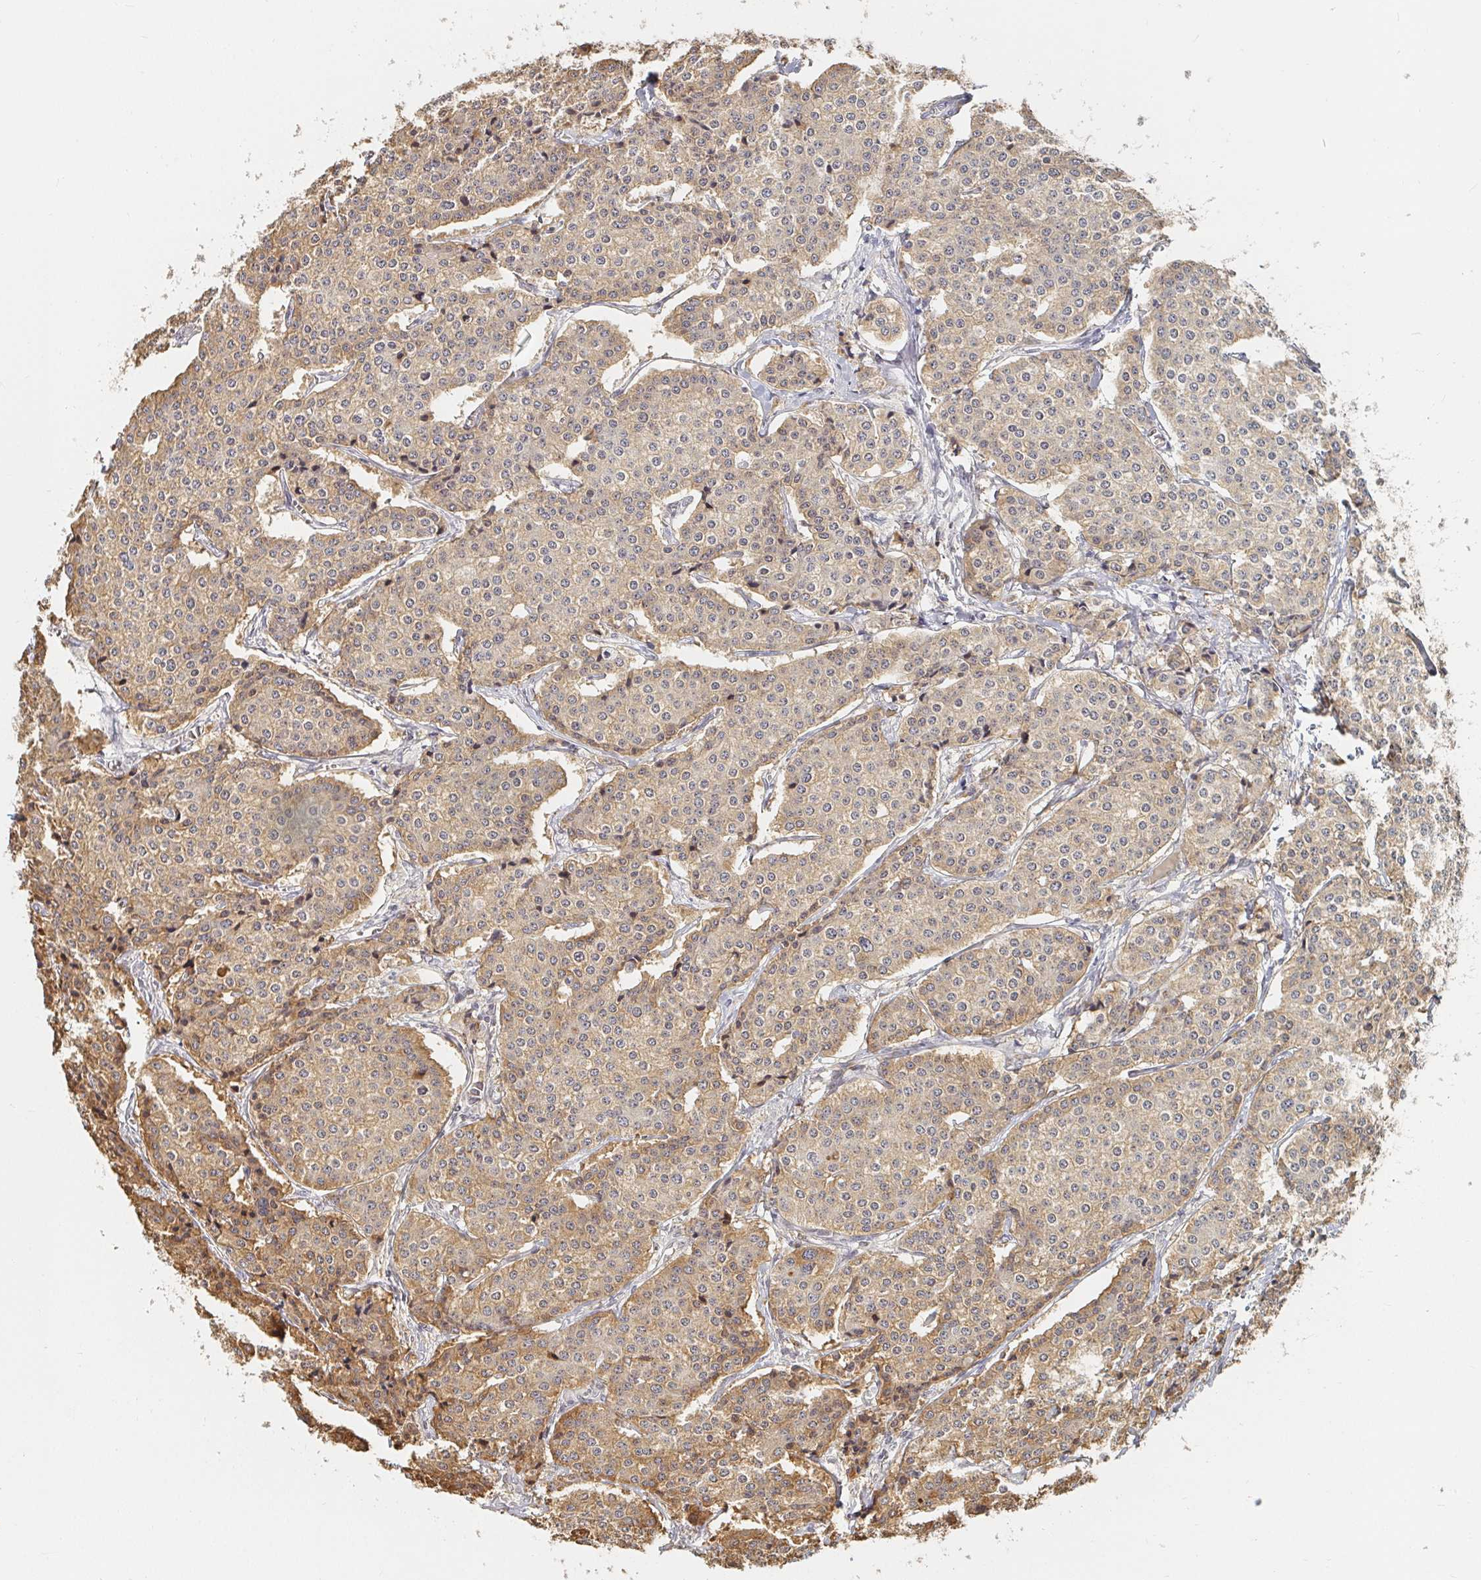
{"staining": {"intensity": "weak", "quantity": "25%-75%", "location": "cytoplasmic/membranous"}, "tissue": "carcinoid", "cell_type": "Tumor cells", "image_type": "cancer", "snomed": [{"axis": "morphology", "description": "Carcinoid, malignant, NOS"}, {"axis": "topography", "description": "Small intestine"}], "caption": "The image displays a brown stain indicating the presence of a protein in the cytoplasmic/membranous of tumor cells in malignant carcinoid. (Brightfield microscopy of DAB IHC at high magnification).", "gene": "CHD2", "patient": {"sex": "female", "age": 64}}